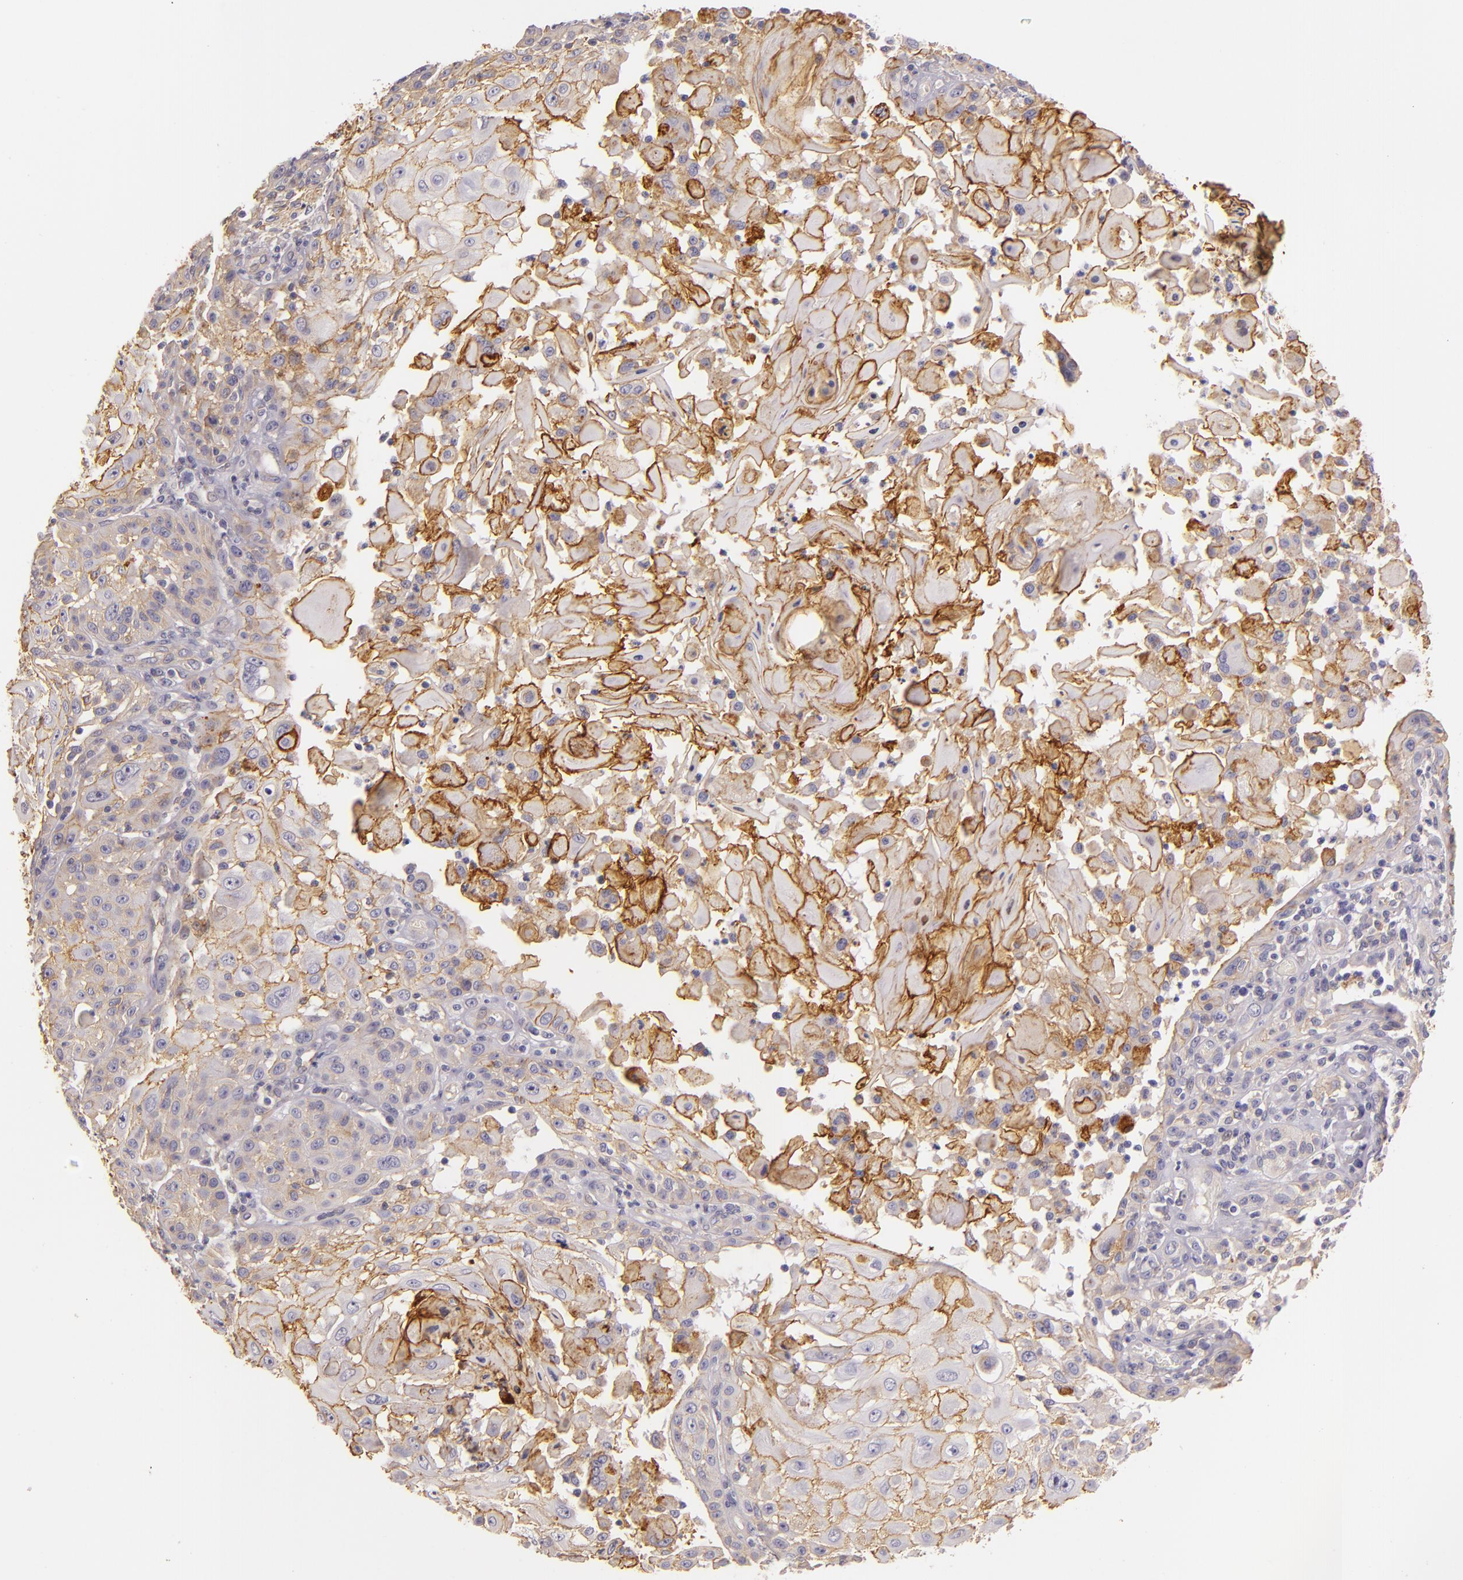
{"staining": {"intensity": "weak", "quantity": ">75%", "location": "cytoplasmic/membranous"}, "tissue": "skin cancer", "cell_type": "Tumor cells", "image_type": "cancer", "snomed": [{"axis": "morphology", "description": "Squamous cell carcinoma, NOS"}, {"axis": "topography", "description": "Skin"}], "caption": "A low amount of weak cytoplasmic/membranous expression is appreciated in approximately >75% of tumor cells in squamous cell carcinoma (skin) tissue.", "gene": "CTSF", "patient": {"sex": "female", "age": 89}}